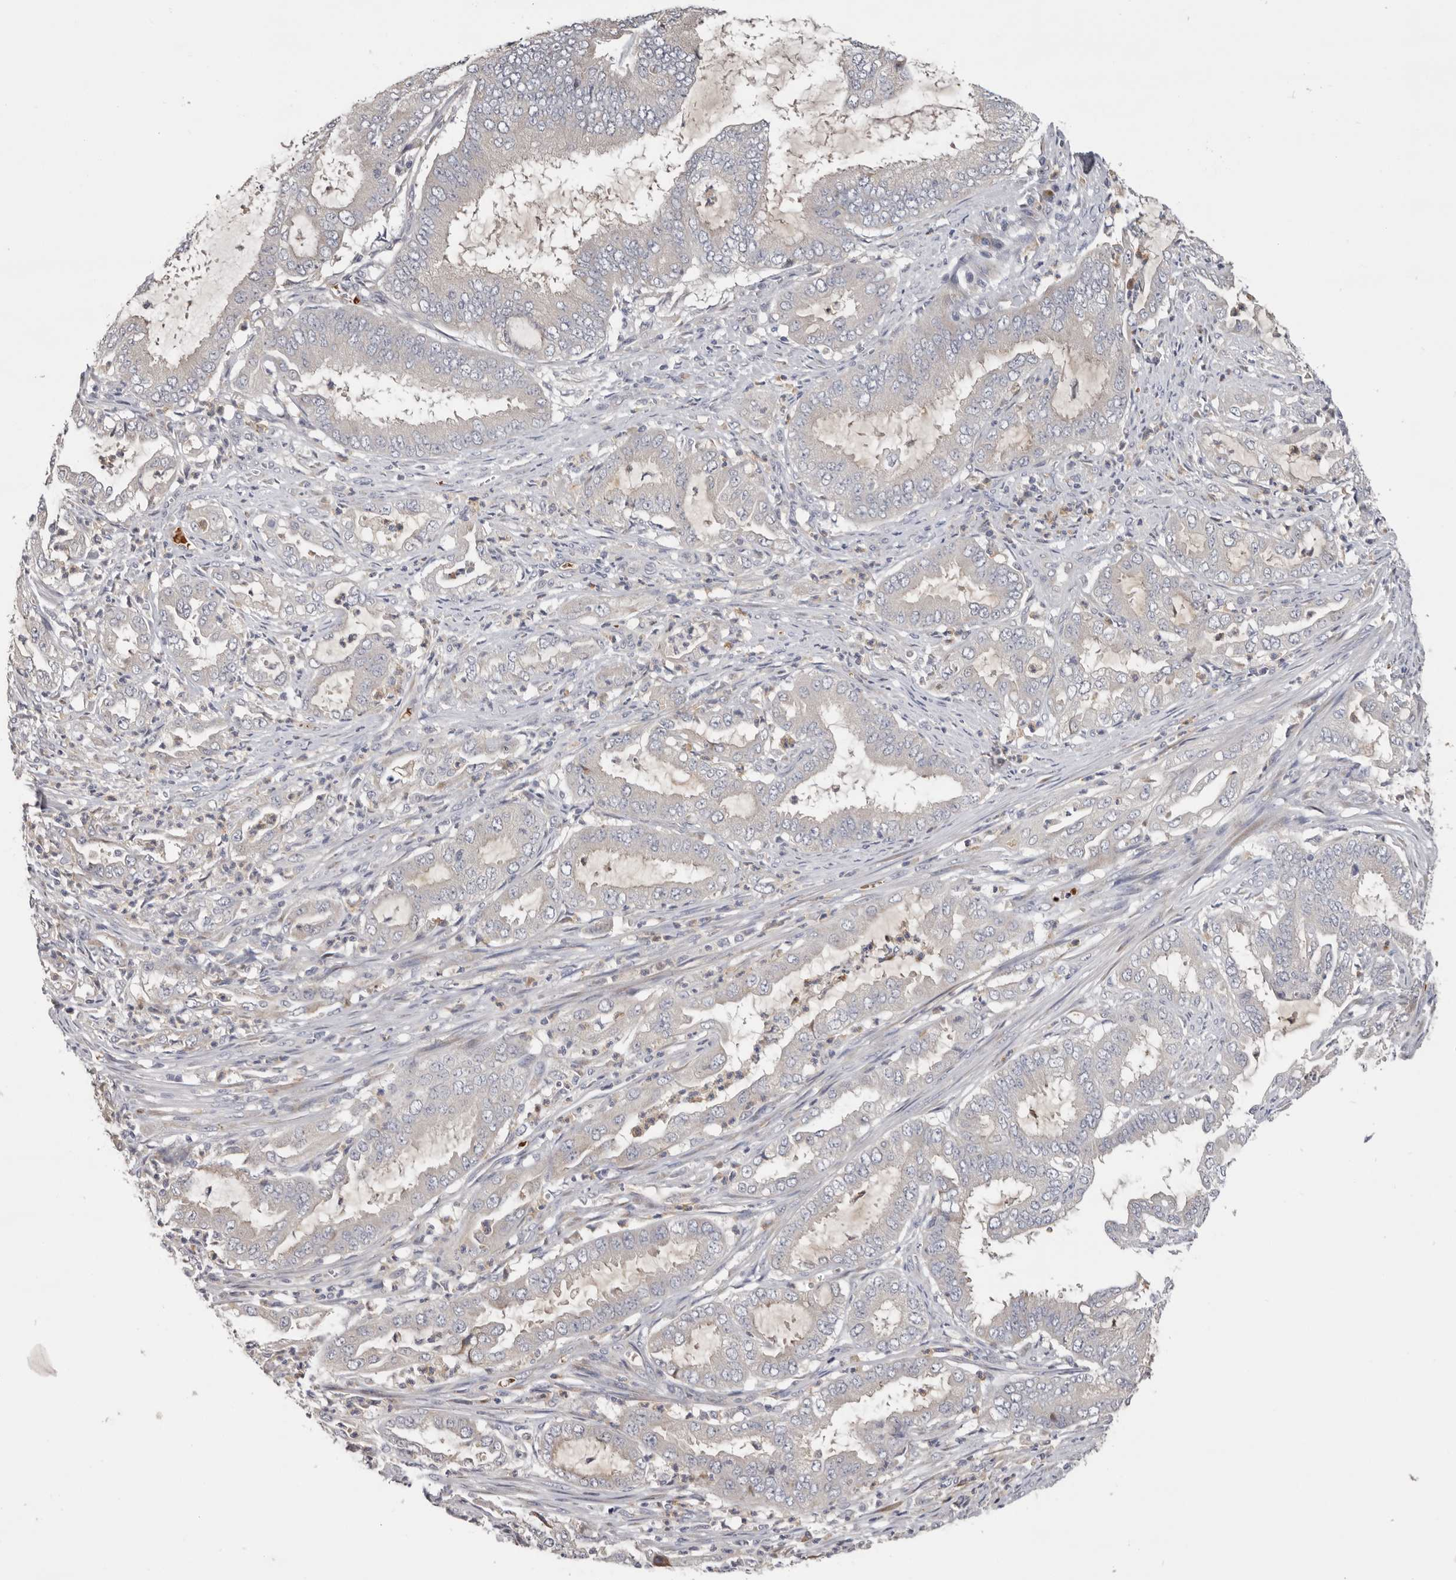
{"staining": {"intensity": "negative", "quantity": "none", "location": "none"}, "tissue": "endometrial cancer", "cell_type": "Tumor cells", "image_type": "cancer", "snomed": [{"axis": "morphology", "description": "Adenocarcinoma, NOS"}, {"axis": "topography", "description": "Endometrium"}], "caption": "A histopathology image of endometrial cancer stained for a protein shows no brown staining in tumor cells.", "gene": "KIF2B", "patient": {"sex": "female", "age": 51}}